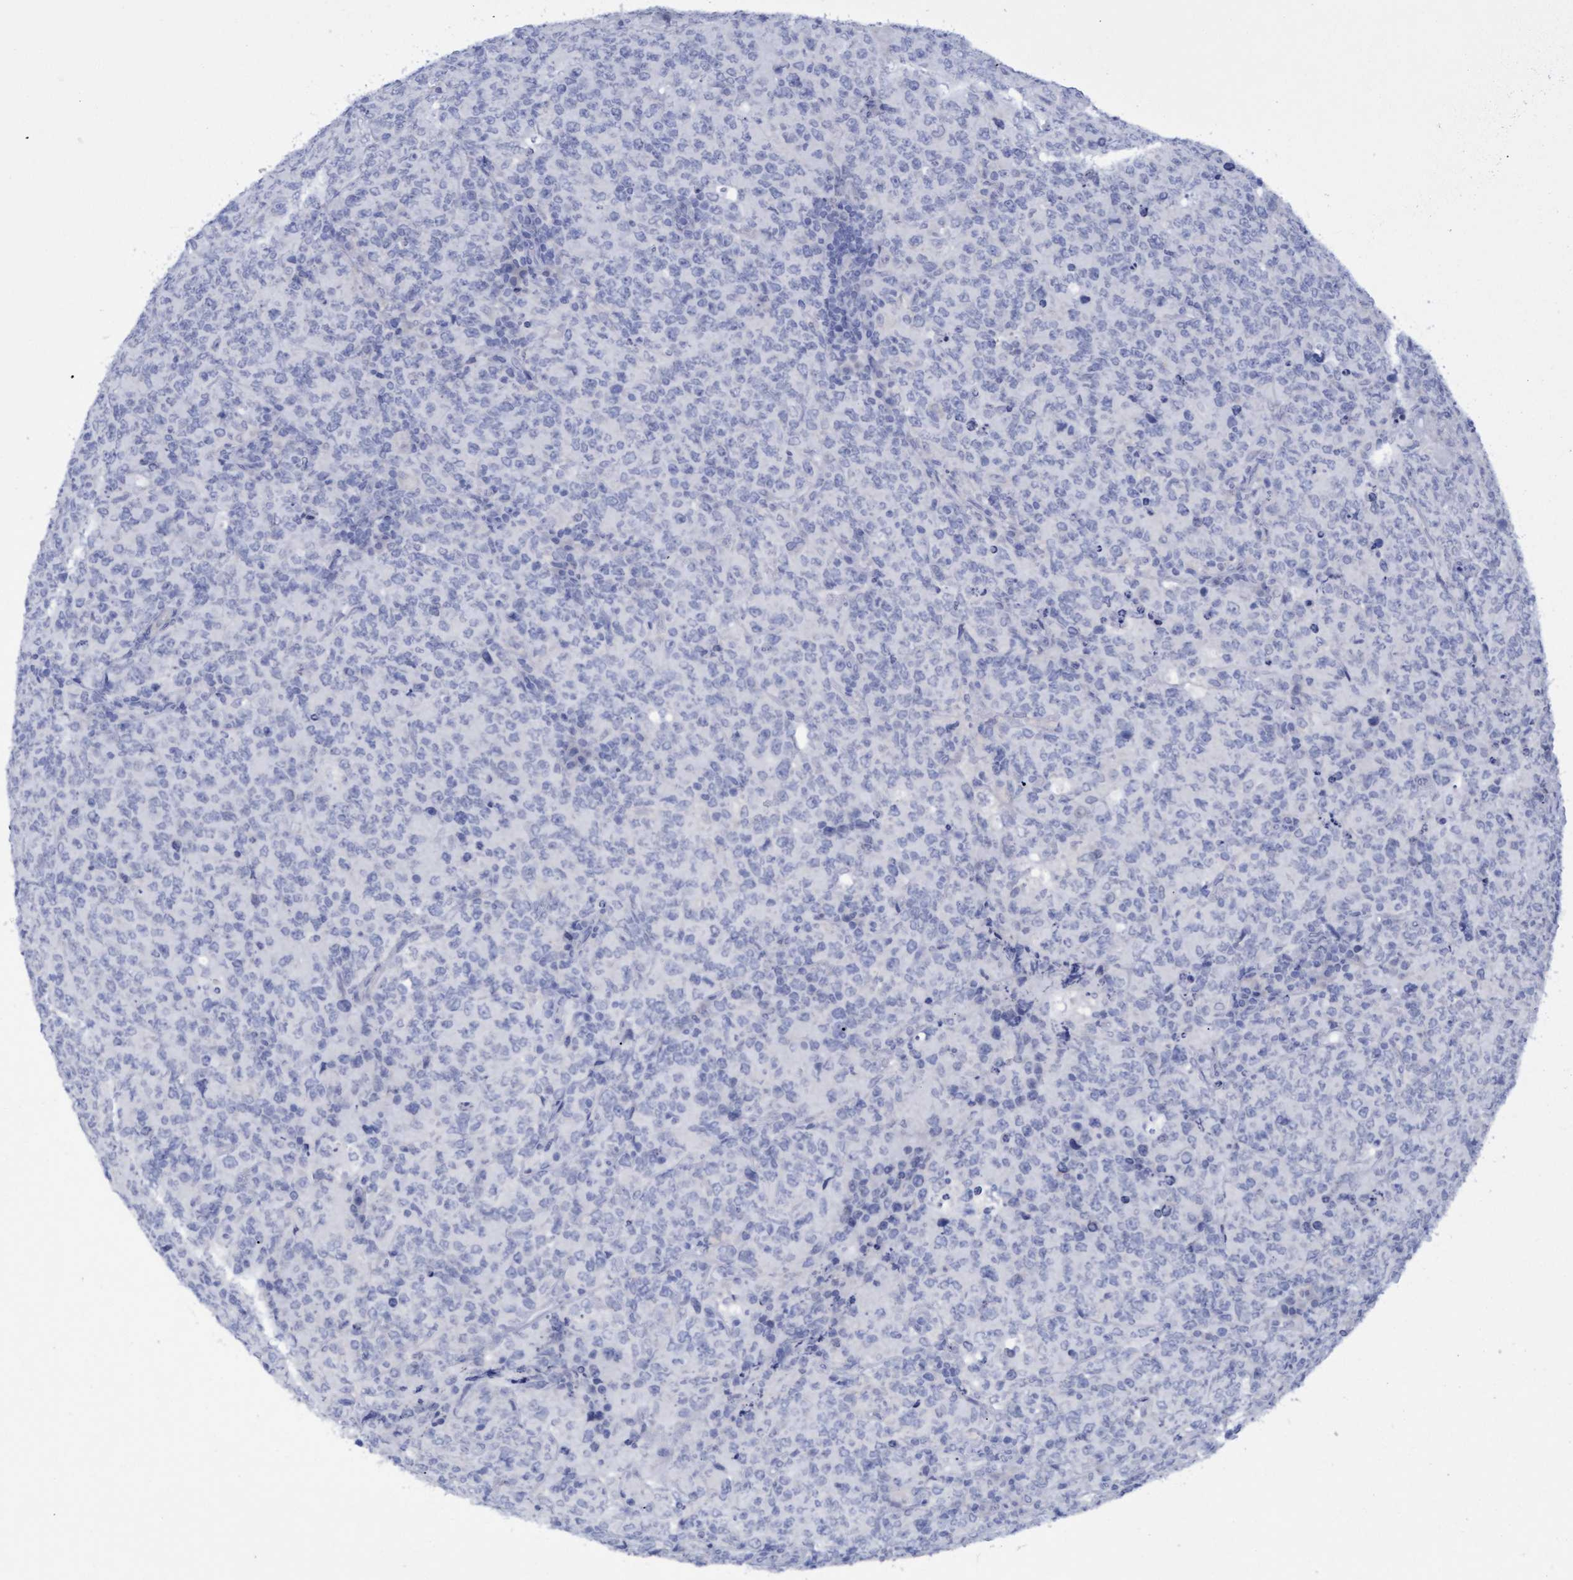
{"staining": {"intensity": "negative", "quantity": "none", "location": "none"}, "tissue": "lymphoma", "cell_type": "Tumor cells", "image_type": "cancer", "snomed": [{"axis": "morphology", "description": "Malignant lymphoma, non-Hodgkin's type, High grade"}, {"axis": "topography", "description": "Tonsil"}], "caption": "This is an IHC image of human malignant lymphoma, non-Hodgkin's type (high-grade). There is no expression in tumor cells.", "gene": "SSTR3", "patient": {"sex": "female", "age": 36}}